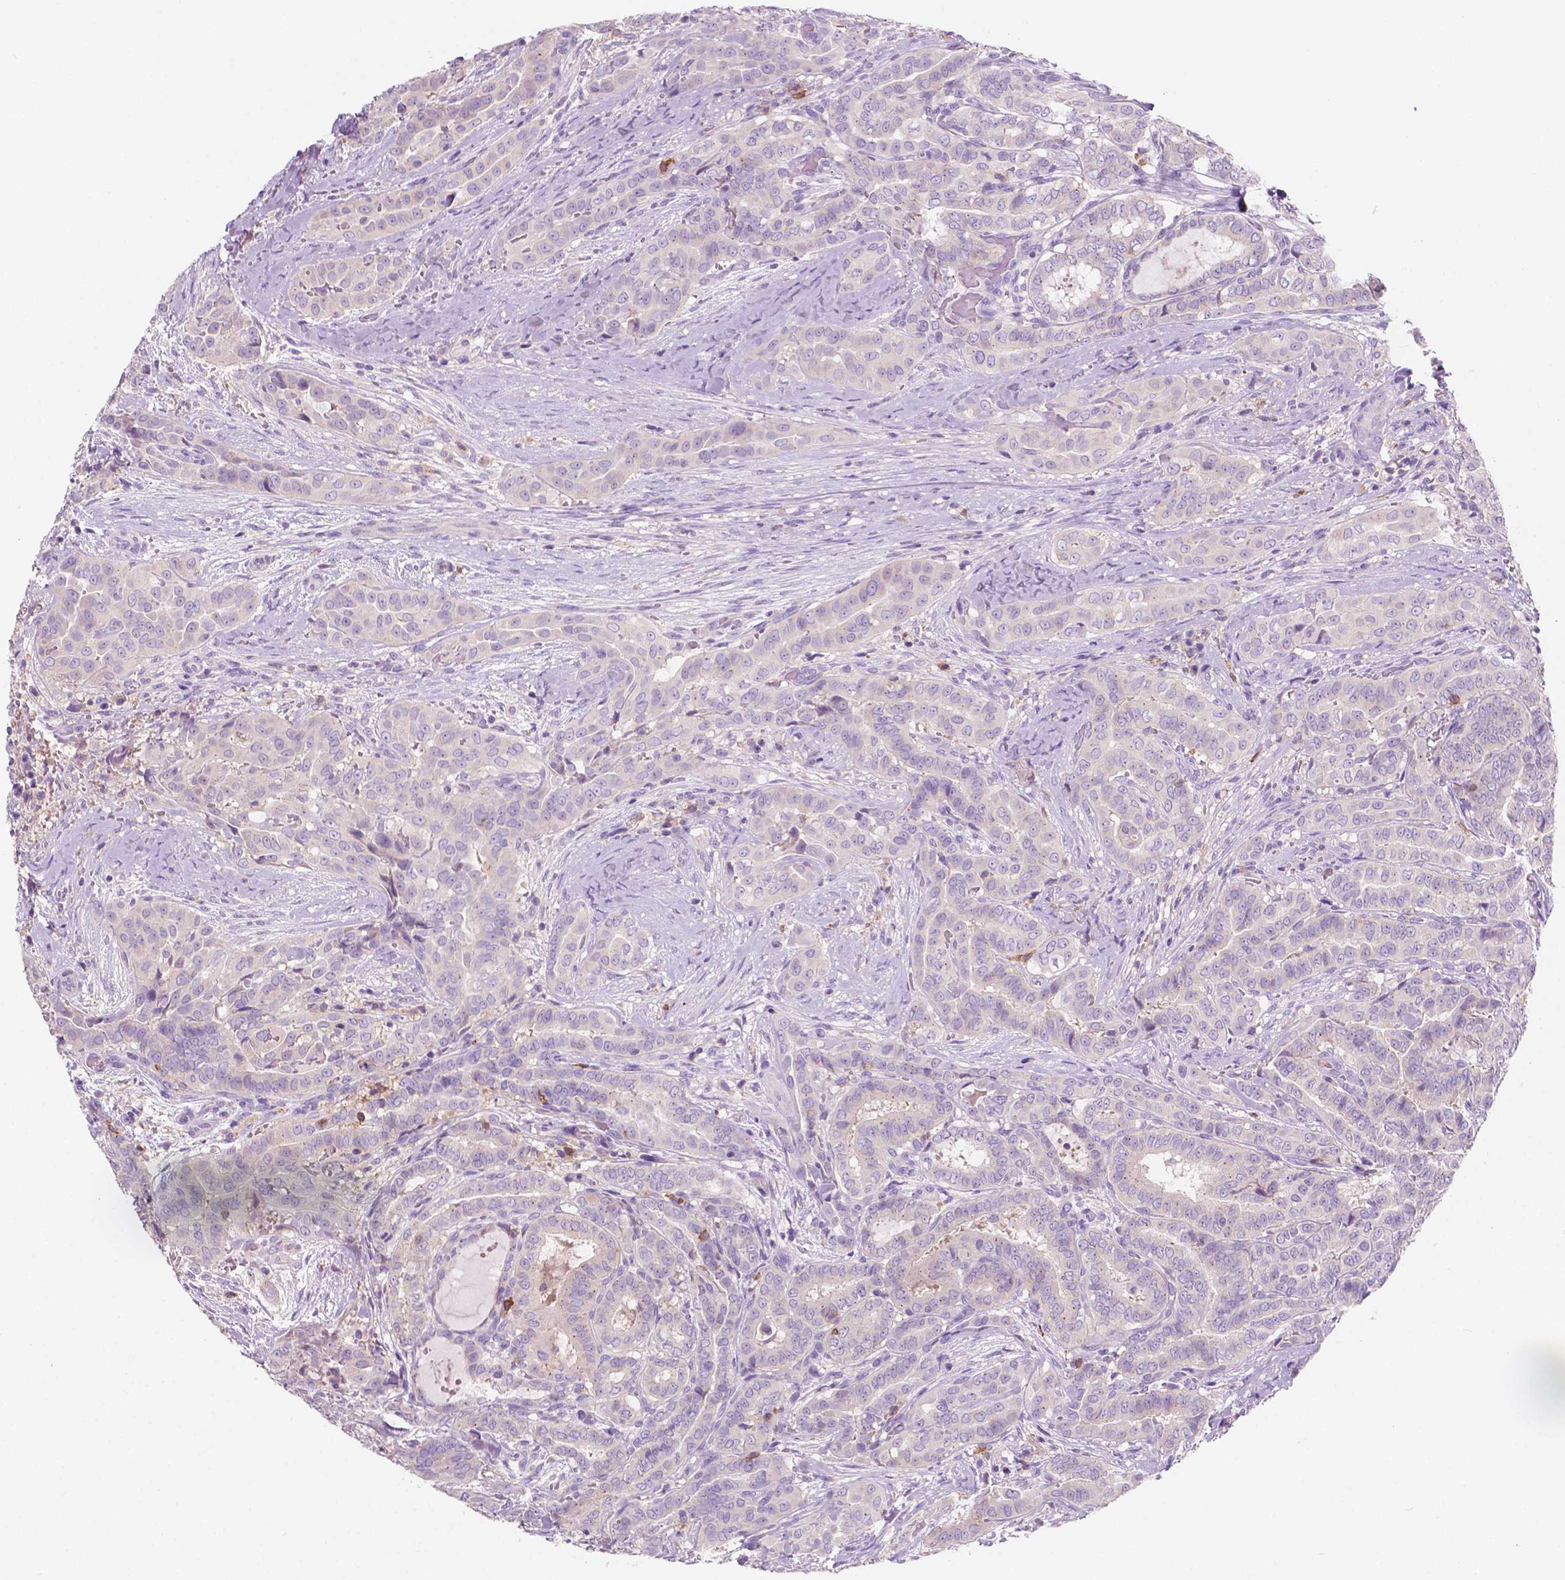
{"staining": {"intensity": "negative", "quantity": "none", "location": "none"}, "tissue": "thyroid cancer", "cell_type": "Tumor cells", "image_type": "cancer", "snomed": [{"axis": "morphology", "description": "Papillary adenocarcinoma, NOS"}, {"axis": "morphology", "description": "Papillary adenoma metastatic"}, {"axis": "topography", "description": "Thyroid gland"}], "caption": "The immunohistochemistry (IHC) photomicrograph has no significant expression in tumor cells of thyroid cancer tissue.", "gene": "SEMA4A", "patient": {"sex": "female", "age": 50}}